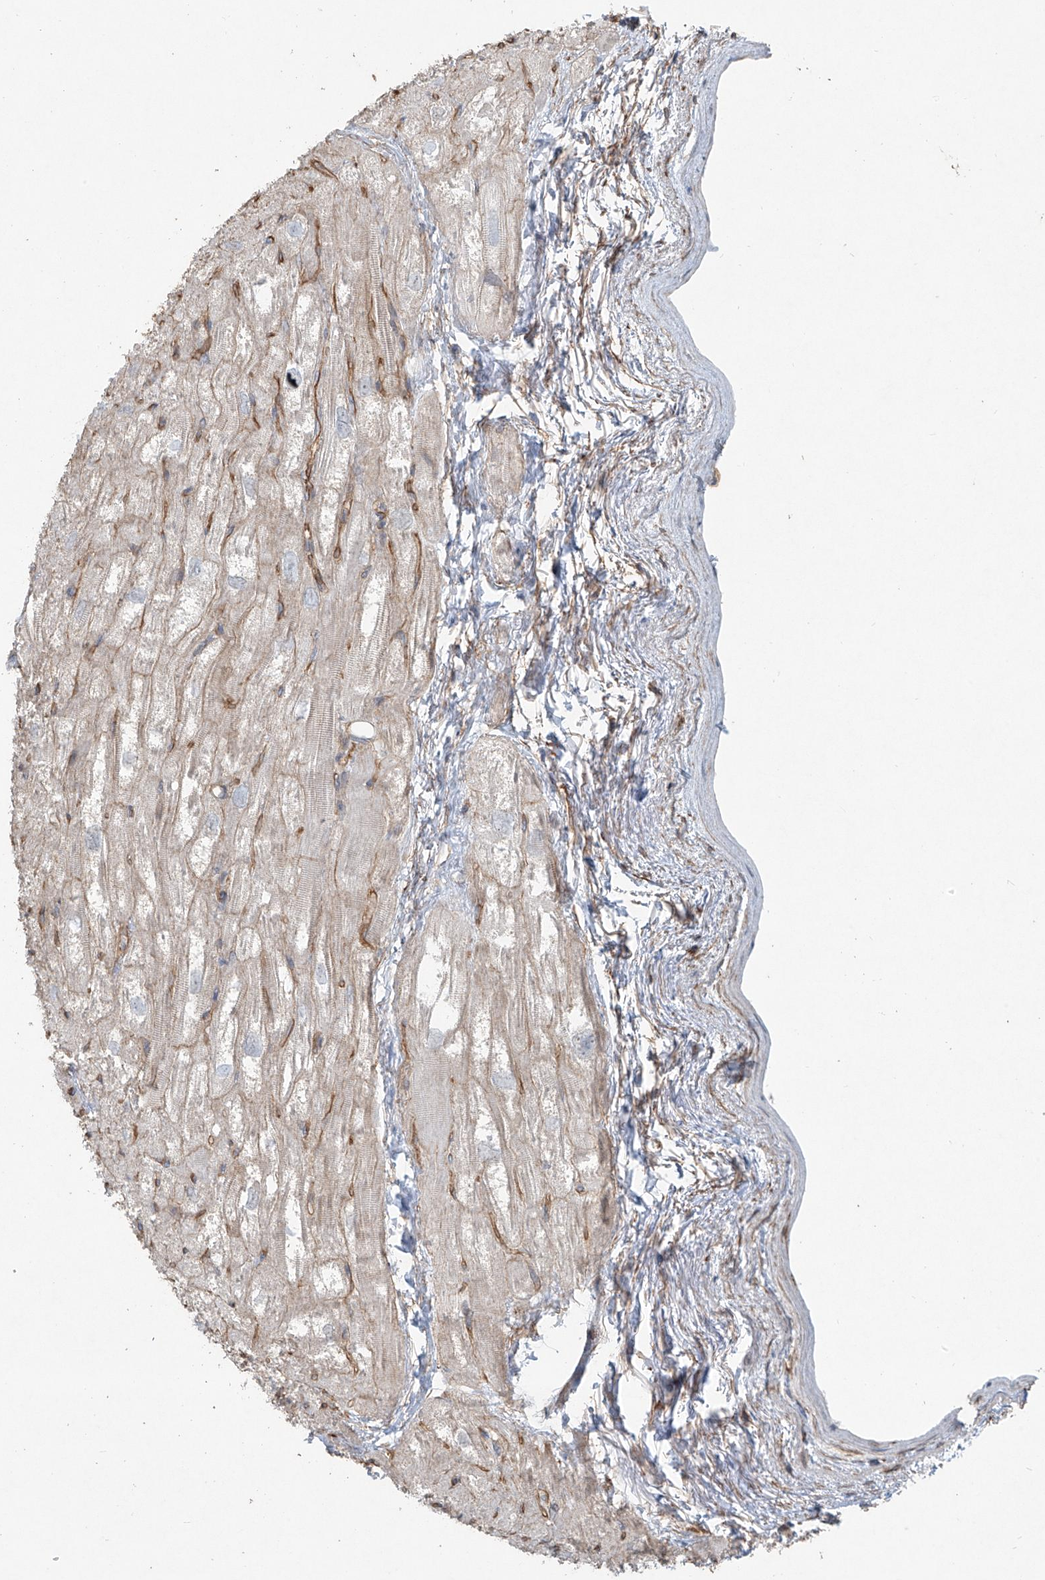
{"staining": {"intensity": "moderate", "quantity": ">75%", "location": "cytoplasmic/membranous"}, "tissue": "heart muscle", "cell_type": "Cardiomyocytes", "image_type": "normal", "snomed": [{"axis": "morphology", "description": "Normal tissue, NOS"}, {"axis": "topography", "description": "Heart"}], "caption": "The histopathology image reveals staining of normal heart muscle, revealing moderate cytoplasmic/membranous protein positivity (brown color) within cardiomyocytes. Using DAB (3,3'-diaminobenzidine) (brown) and hematoxylin (blue) stains, captured at high magnification using brightfield microscopy.", "gene": "TUBE1", "patient": {"sex": "male", "age": 50}}